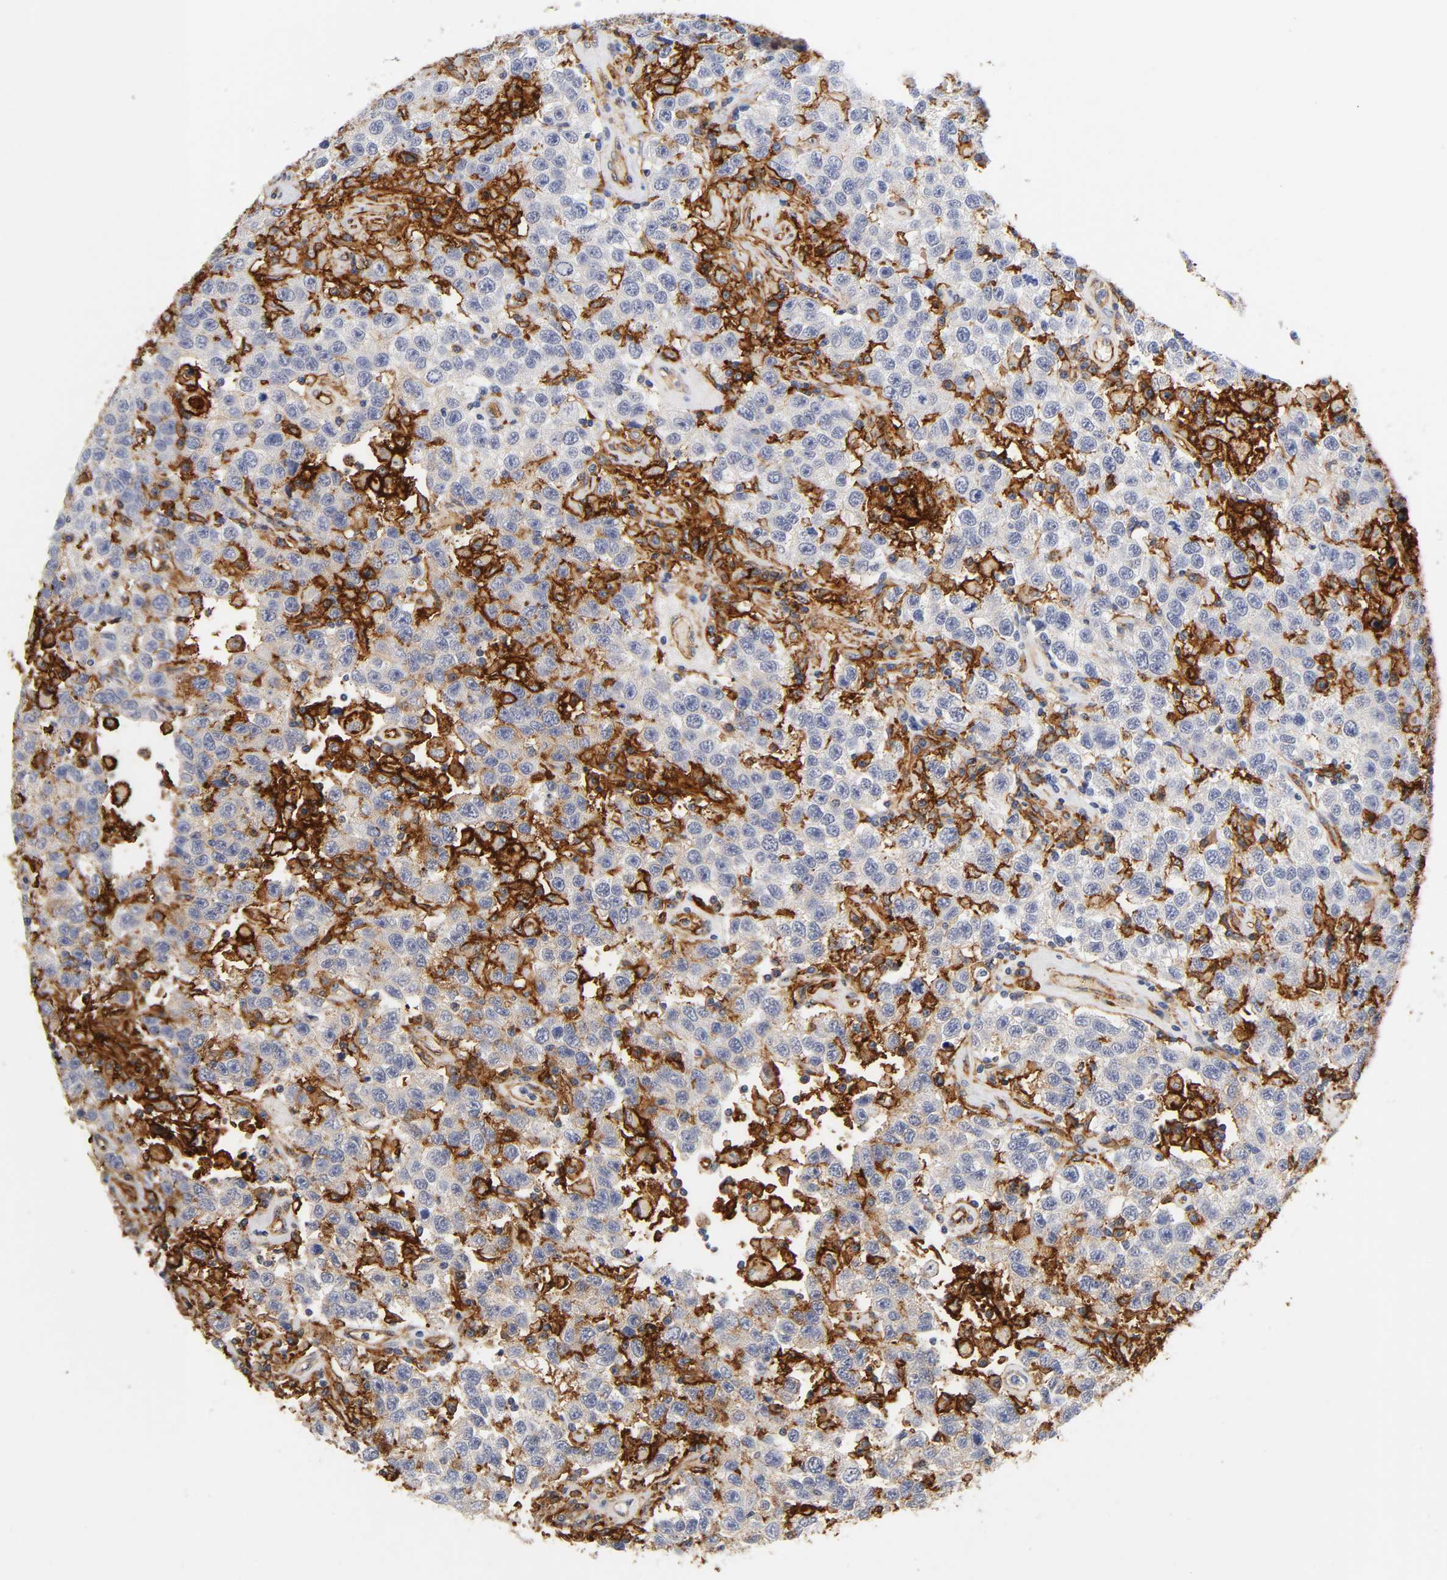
{"staining": {"intensity": "strong", "quantity": "<25%", "location": "cytoplasmic/membranous"}, "tissue": "testis cancer", "cell_type": "Tumor cells", "image_type": "cancer", "snomed": [{"axis": "morphology", "description": "Seminoma, NOS"}, {"axis": "topography", "description": "Testis"}], "caption": "Immunohistochemistry of human seminoma (testis) demonstrates medium levels of strong cytoplasmic/membranous expression in about <25% of tumor cells.", "gene": "ICAM1", "patient": {"sex": "male", "age": 41}}